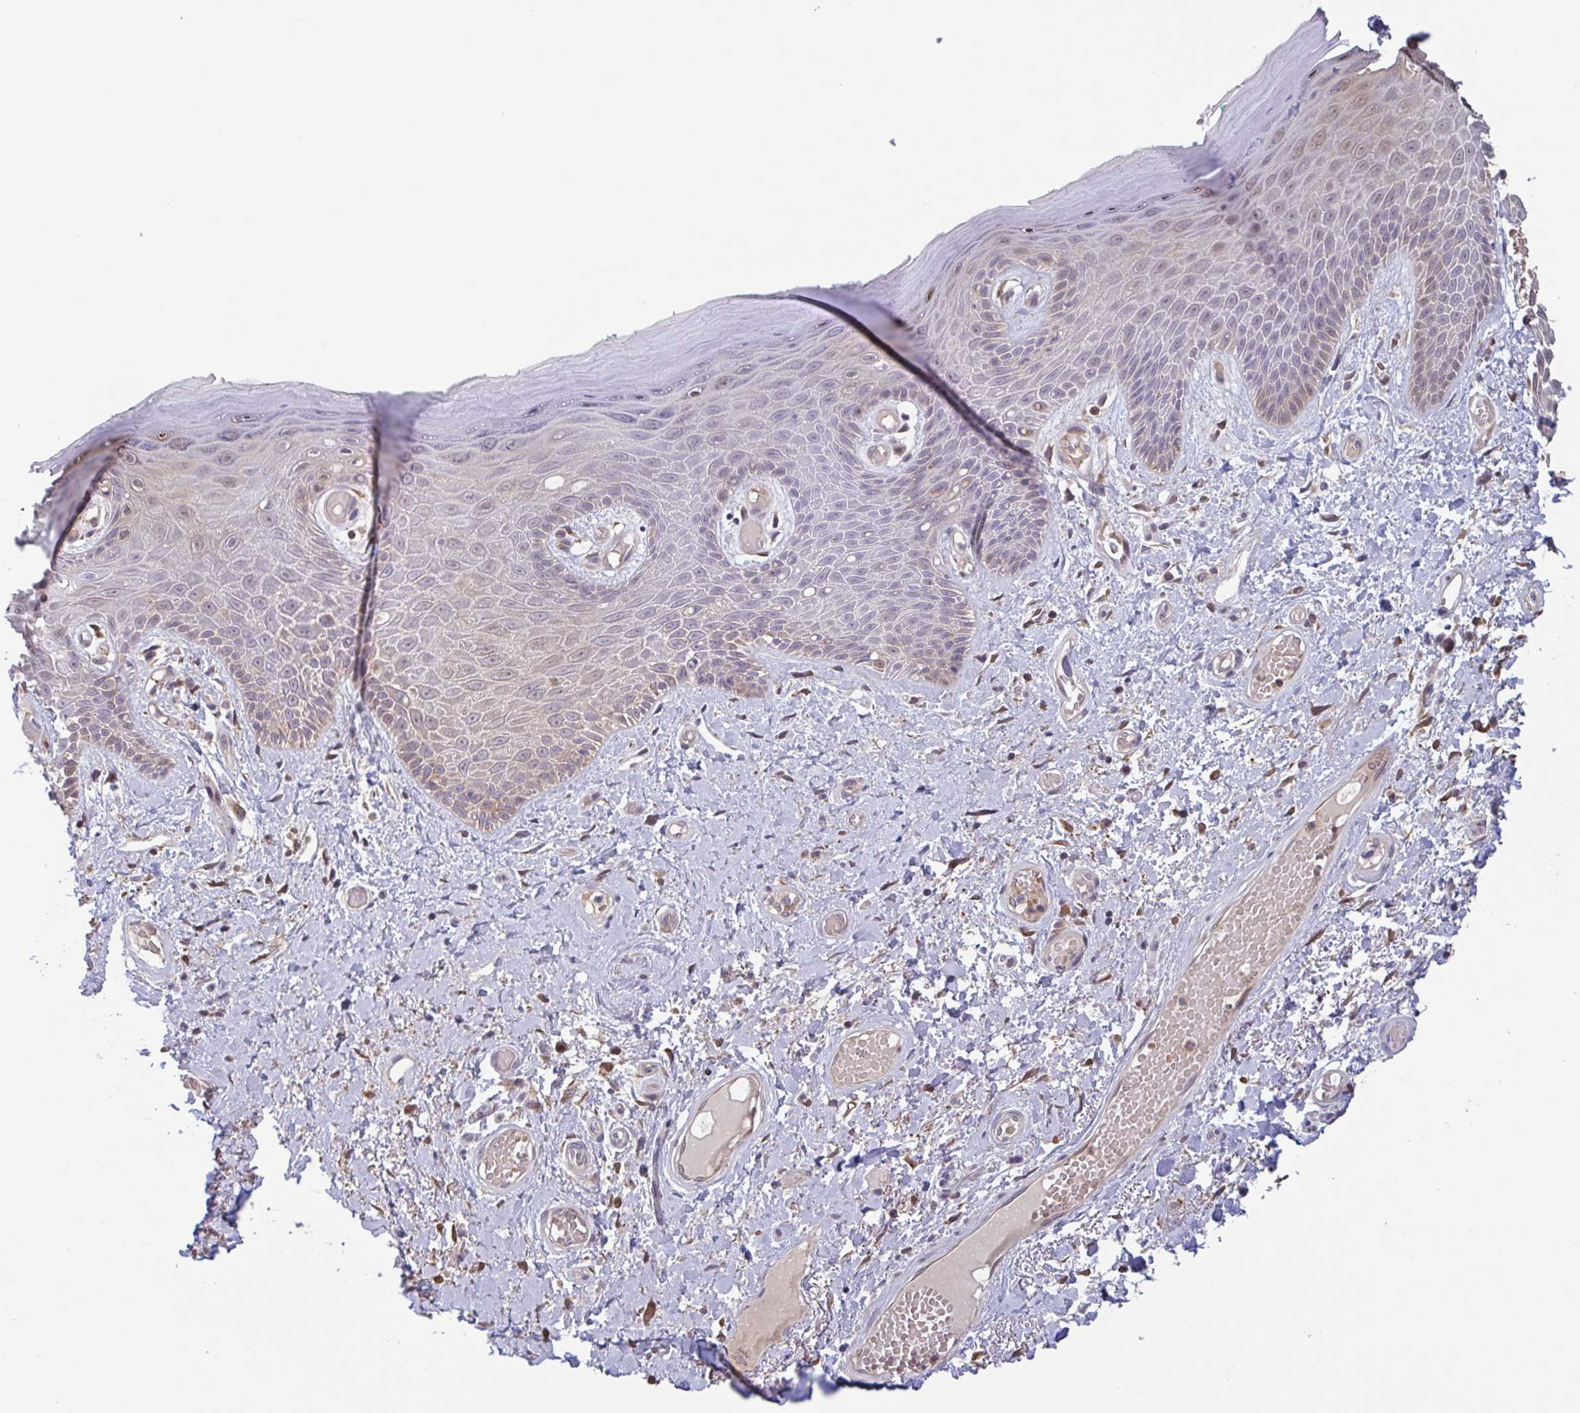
{"staining": {"intensity": "weak", "quantity": "<25%", "location": "cytoplasmic/membranous,nuclear"}, "tissue": "skin", "cell_type": "Epidermal cells", "image_type": "normal", "snomed": [{"axis": "morphology", "description": "Normal tissue, NOS"}, {"axis": "topography", "description": "Anal"}, {"axis": "topography", "description": "Peripheral nerve tissue"}], "caption": "An immunohistochemistry (IHC) photomicrograph of benign skin is shown. There is no staining in epidermal cells of skin. (Stains: DAB (3,3'-diaminobenzidine) IHC with hematoxylin counter stain, Microscopy: brightfield microscopy at high magnification).", "gene": "OTOP2", "patient": {"sex": "male", "age": 78}}